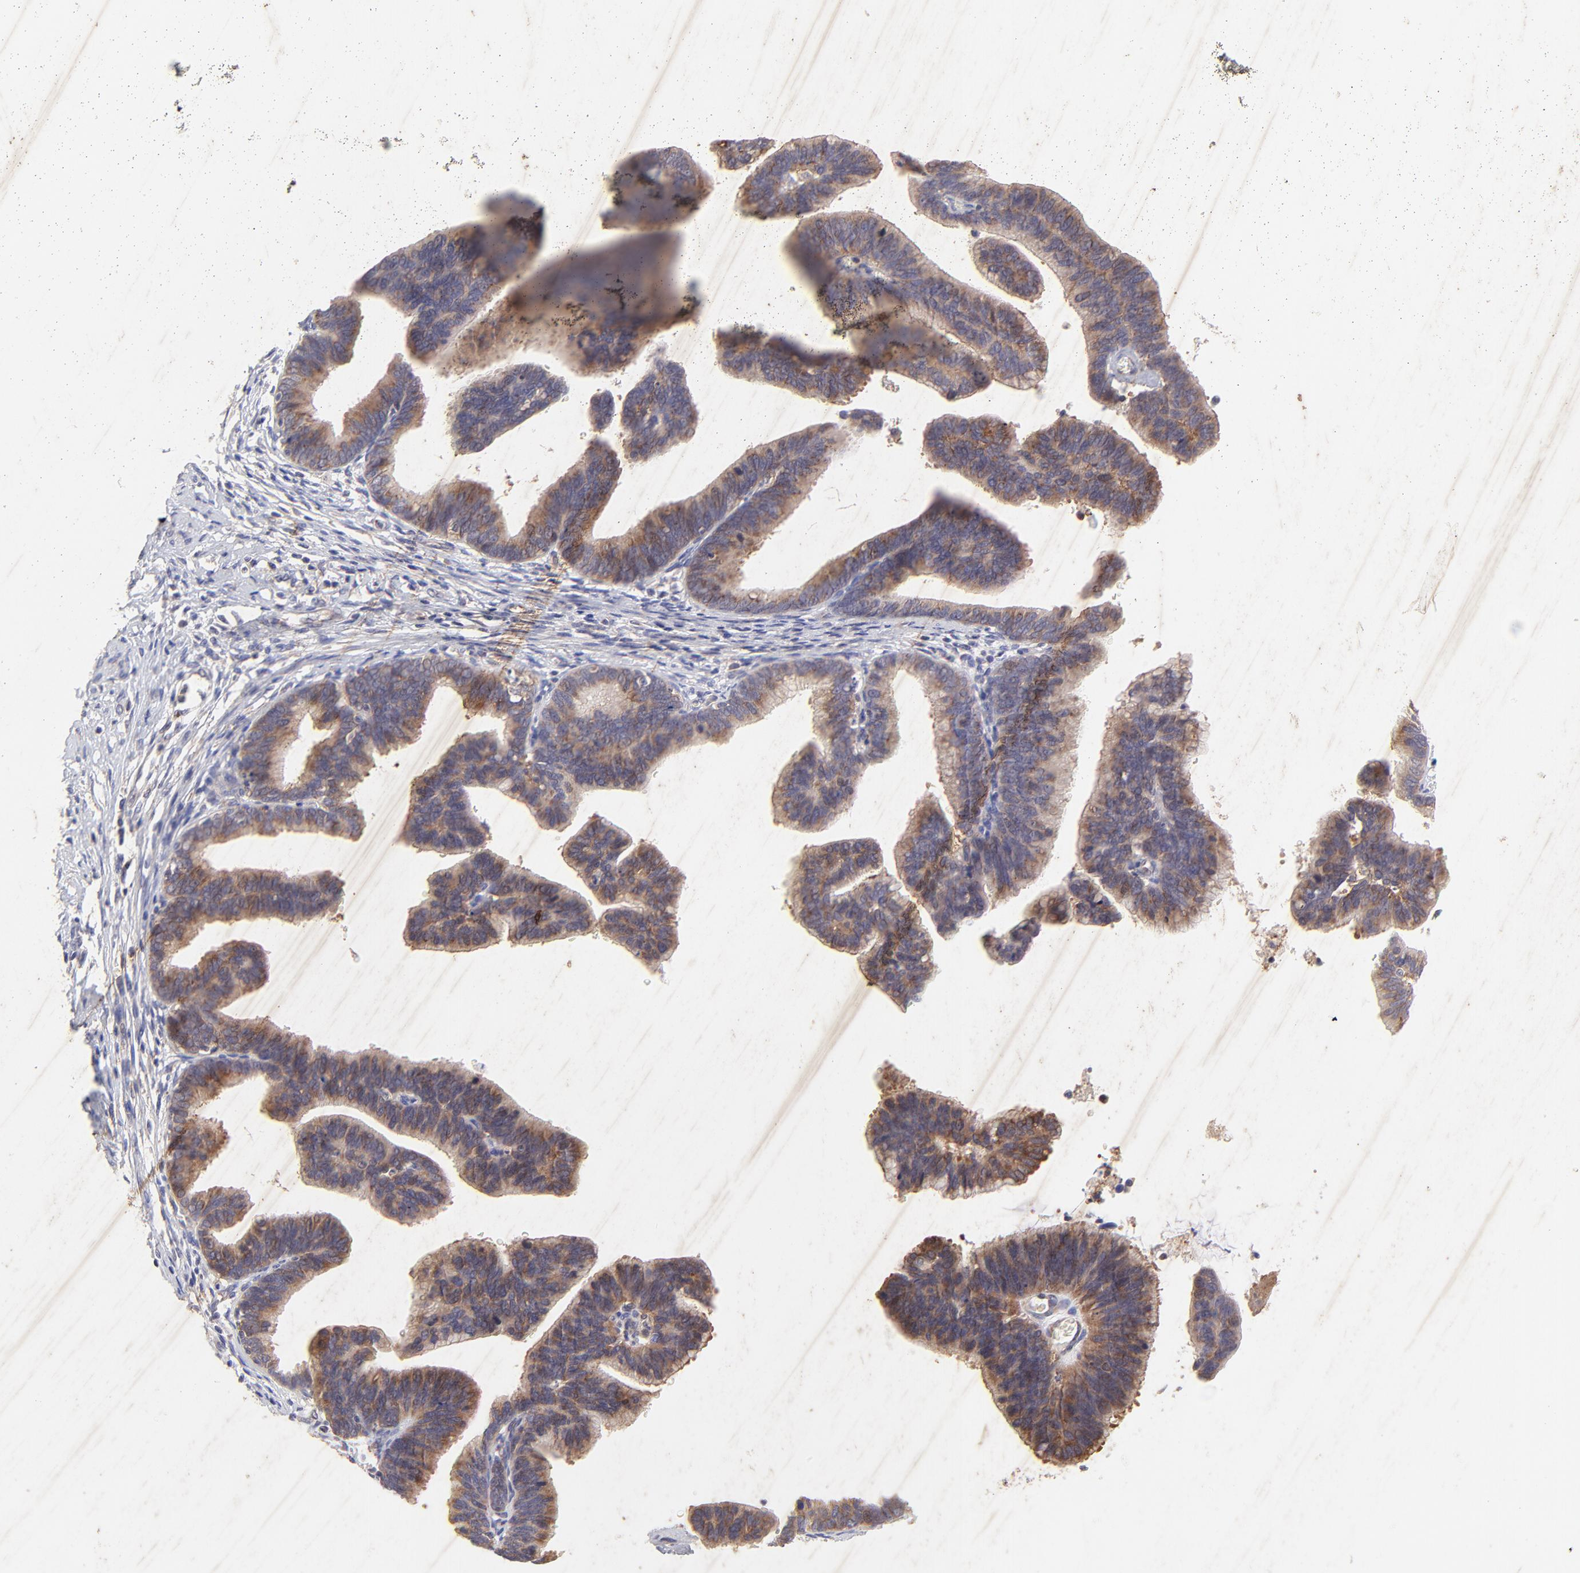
{"staining": {"intensity": "moderate", "quantity": ">75%", "location": "cytoplasmic/membranous"}, "tissue": "cervical cancer", "cell_type": "Tumor cells", "image_type": "cancer", "snomed": [{"axis": "morphology", "description": "Adenocarcinoma, NOS"}, {"axis": "topography", "description": "Cervix"}], "caption": "IHC (DAB (3,3'-diaminobenzidine)) staining of human adenocarcinoma (cervical) reveals moderate cytoplasmic/membranous protein expression in about >75% of tumor cells.", "gene": "TNRC6B", "patient": {"sex": "female", "age": 47}}